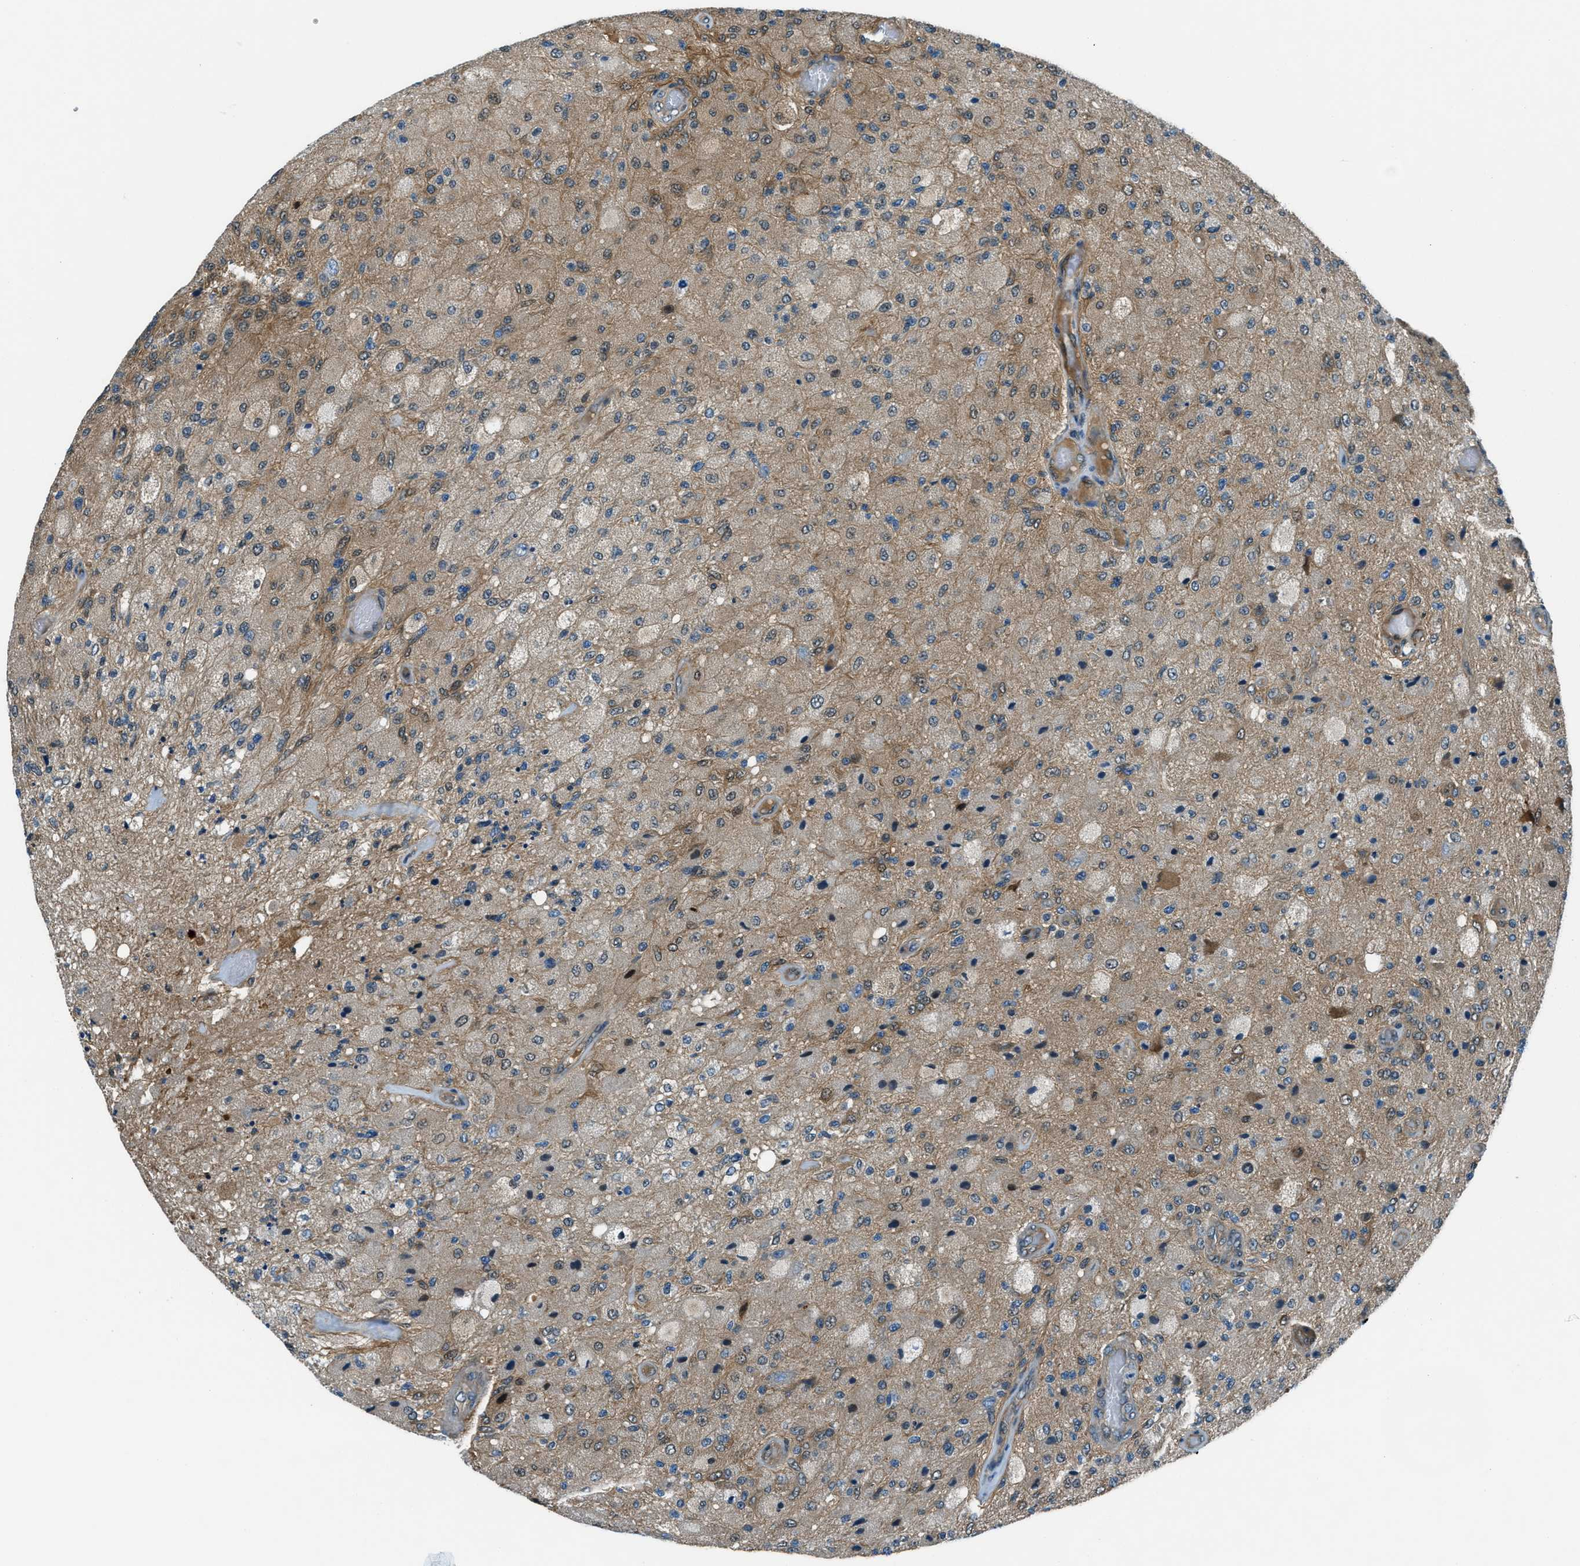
{"staining": {"intensity": "weak", "quantity": "<25%", "location": "cytoplasmic/membranous"}, "tissue": "glioma", "cell_type": "Tumor cells", "image_type": "cancer", "snomed": [{"axis": "morphology", "description": "Normal tissue, NOS"}, {"axis": "morphology", "description": "Glioma, malignant, High grade"}, {"axis": "topography", "description": "Cerebral cortex"}], "caption": "This is an immunohistochemistry micrograph of glioma. There is no positivity in tumor cells.", "gene": "HEBP2", "patient": {"sex": "male", "age": 77}}